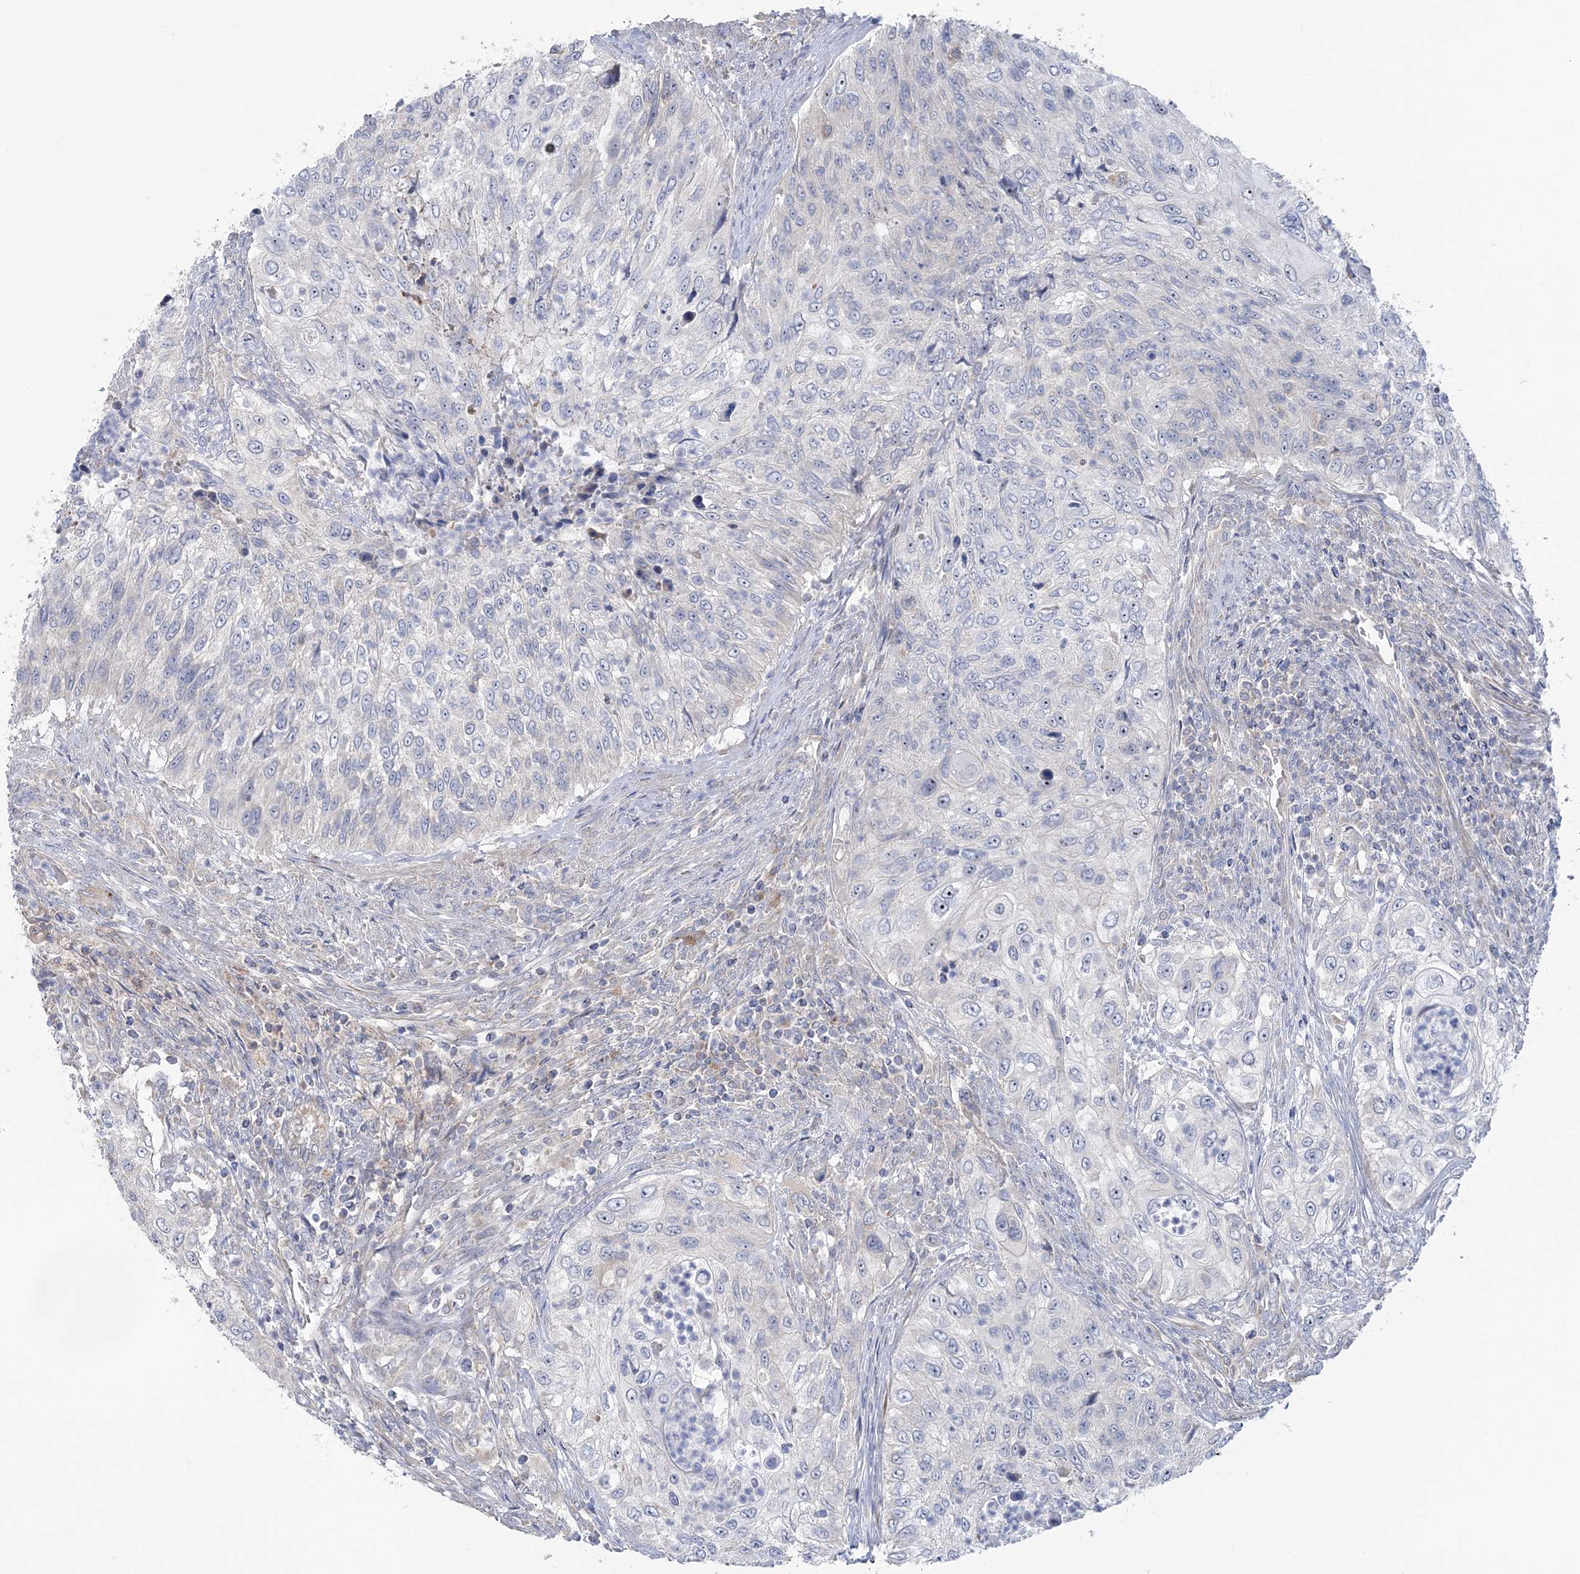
{"staining": {"intensity": "negative", "quantity": "none", "location": "none"}, "tissue": "urothelial cancer", "cell_type": "Tumor cells", "image_type": "cancer", "snomed": [{"axis": "morphology", "description": "Urothelial carcinoma, High grade"}, {"axis": "topography", "description": "Urinary bladder"}], "caption": "This is an immunohistochemistry image of urothelial cancer. There is no positivity in tumor cells.", "gene": "MMADHC", "patient": {"sex": "female", "age": 60}}